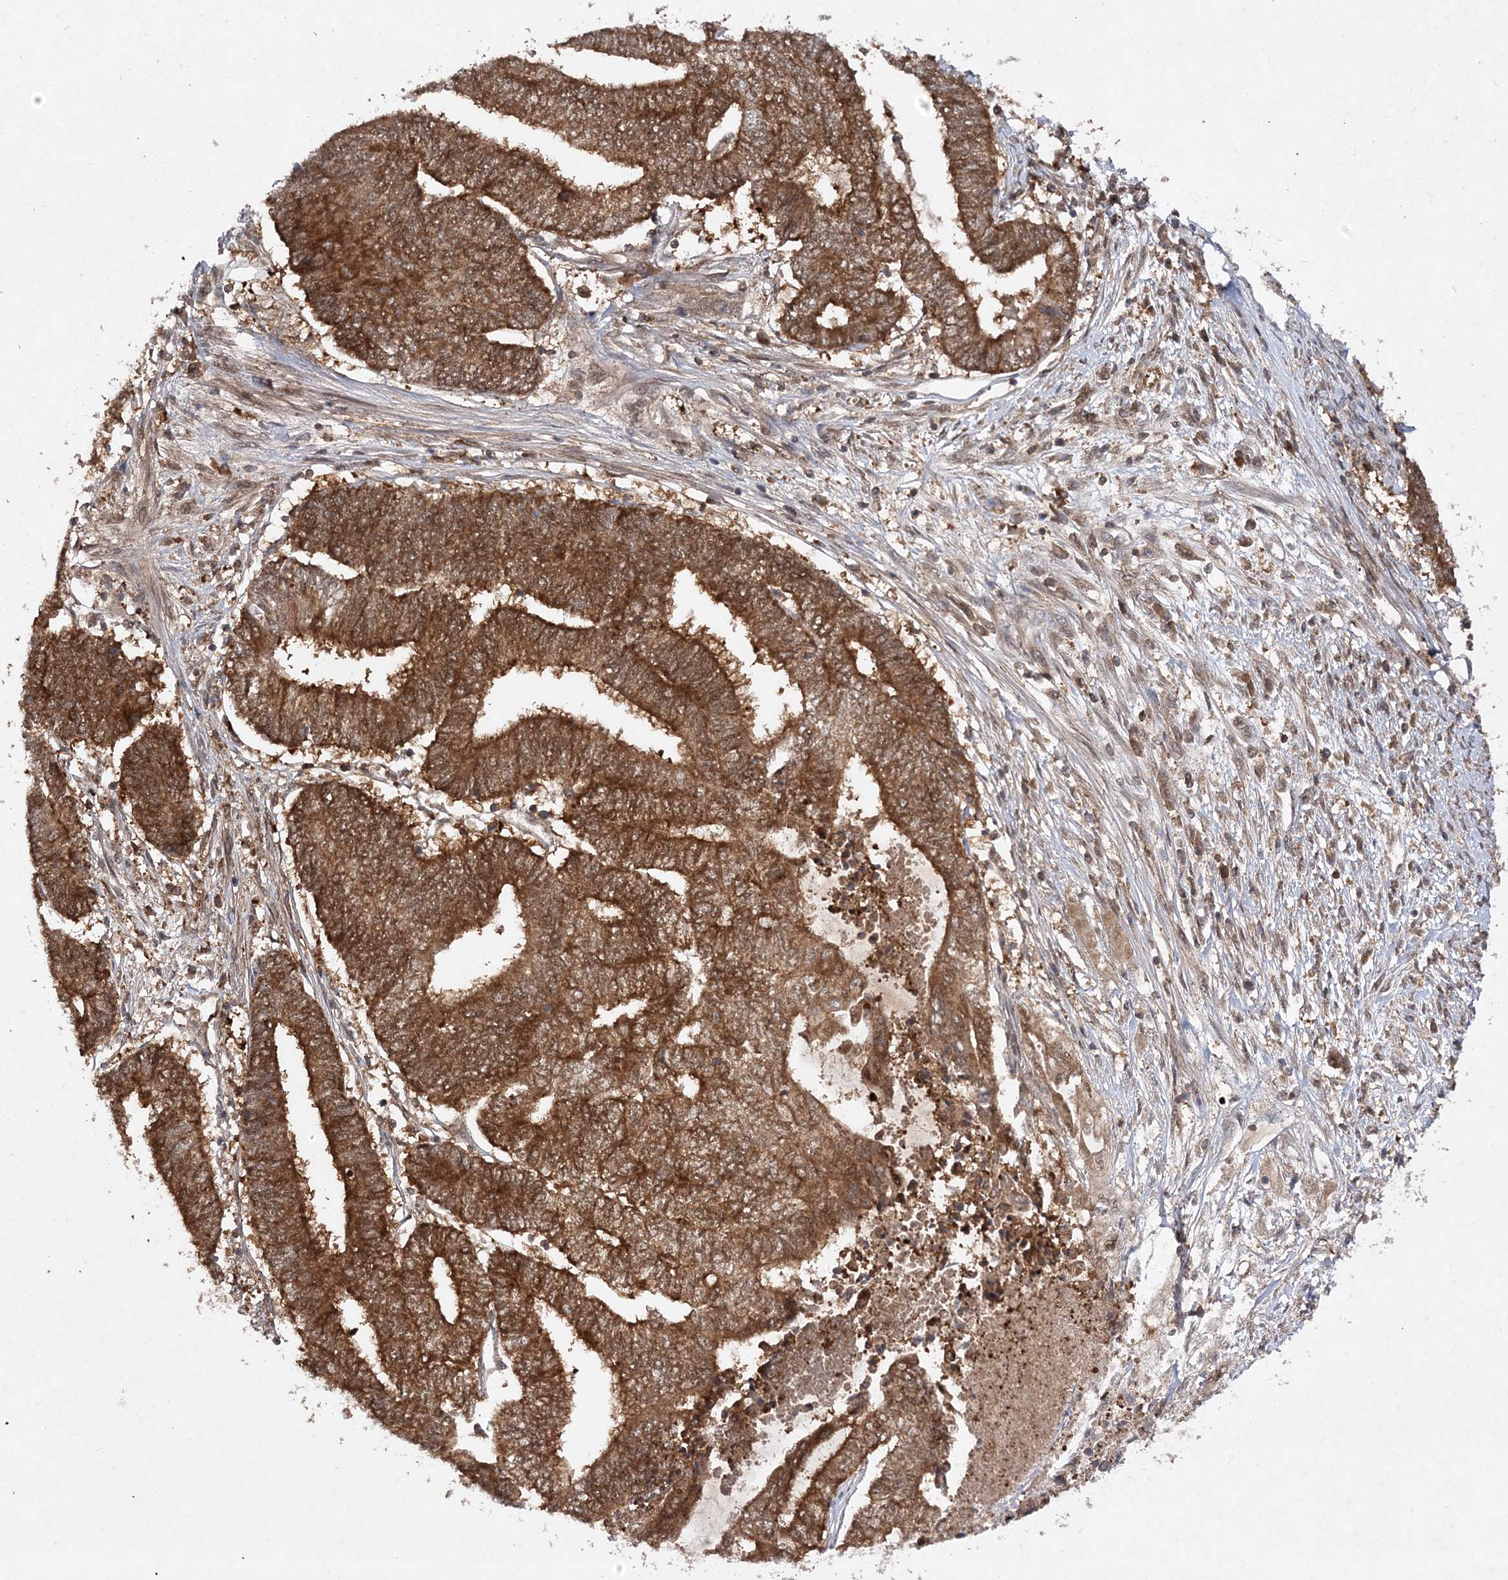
{"staining": {"intensity": "moderate", "quantity": ">75%", "location": "cytoplasmic/membranous"}, "tissue": "endometrial cancer", "cell_type": "Tumor cells", "image_type": "cancer", "snomed": [{"axis": "morphology", "description": "Adenocarcinoma, NOS"}, {"axis": "topography", "description": "Uterus"}, {"axis": "topography", "description": "Endometrium"}], "caption": "DAB immunohistochemical staining of human endometrial adenocarcinoma shows moderate cytoplasmic/membranous protein positivity in approximately >75% of tumor cells. (IHC, brightfield microscopy, high magnification).", "gene": "NIF3L1", "patient": {"sex": "female", "age": 70}}